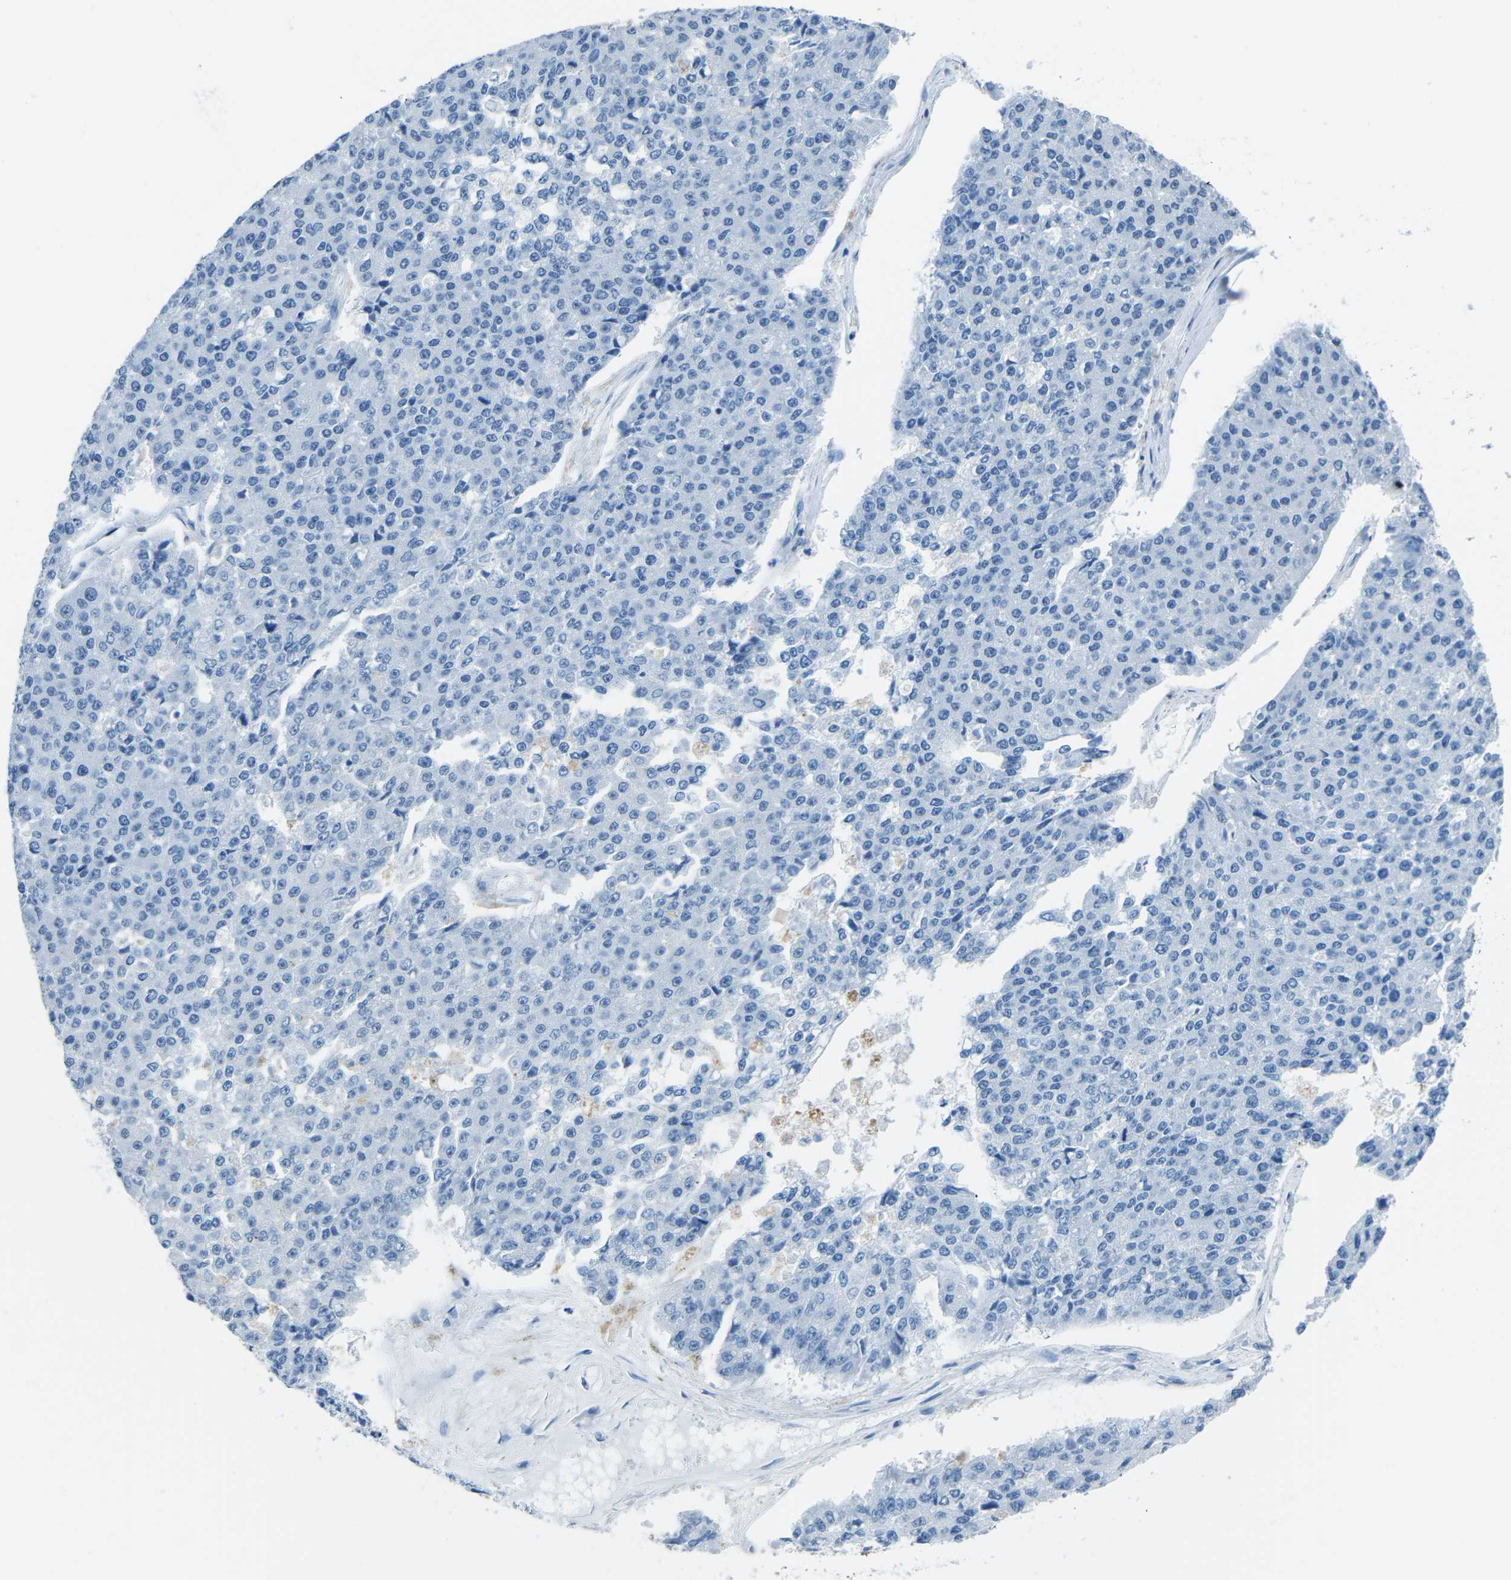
{"staining": {"intensity": "negative", "quantity": "none", "location": "none"}, "tissue": "pancreatic cancer", "cell_type": "Tumor cells", "image_type": "cancer", "snomed": [{"axis": "morphology", "description": "Adenocarcinoma, NOS"}, {"axis": "topography", "description": "Pancreas"}], "caption": "An immunohistochemistry (IHC) photomicrograph of adenocarcinoma (pancreatic) is shown. There is no staining in tumor cells of adenocarcinoma (pancreatic).", "gene": "MYH8", "patient": {"sex": "male", "age": 50}}